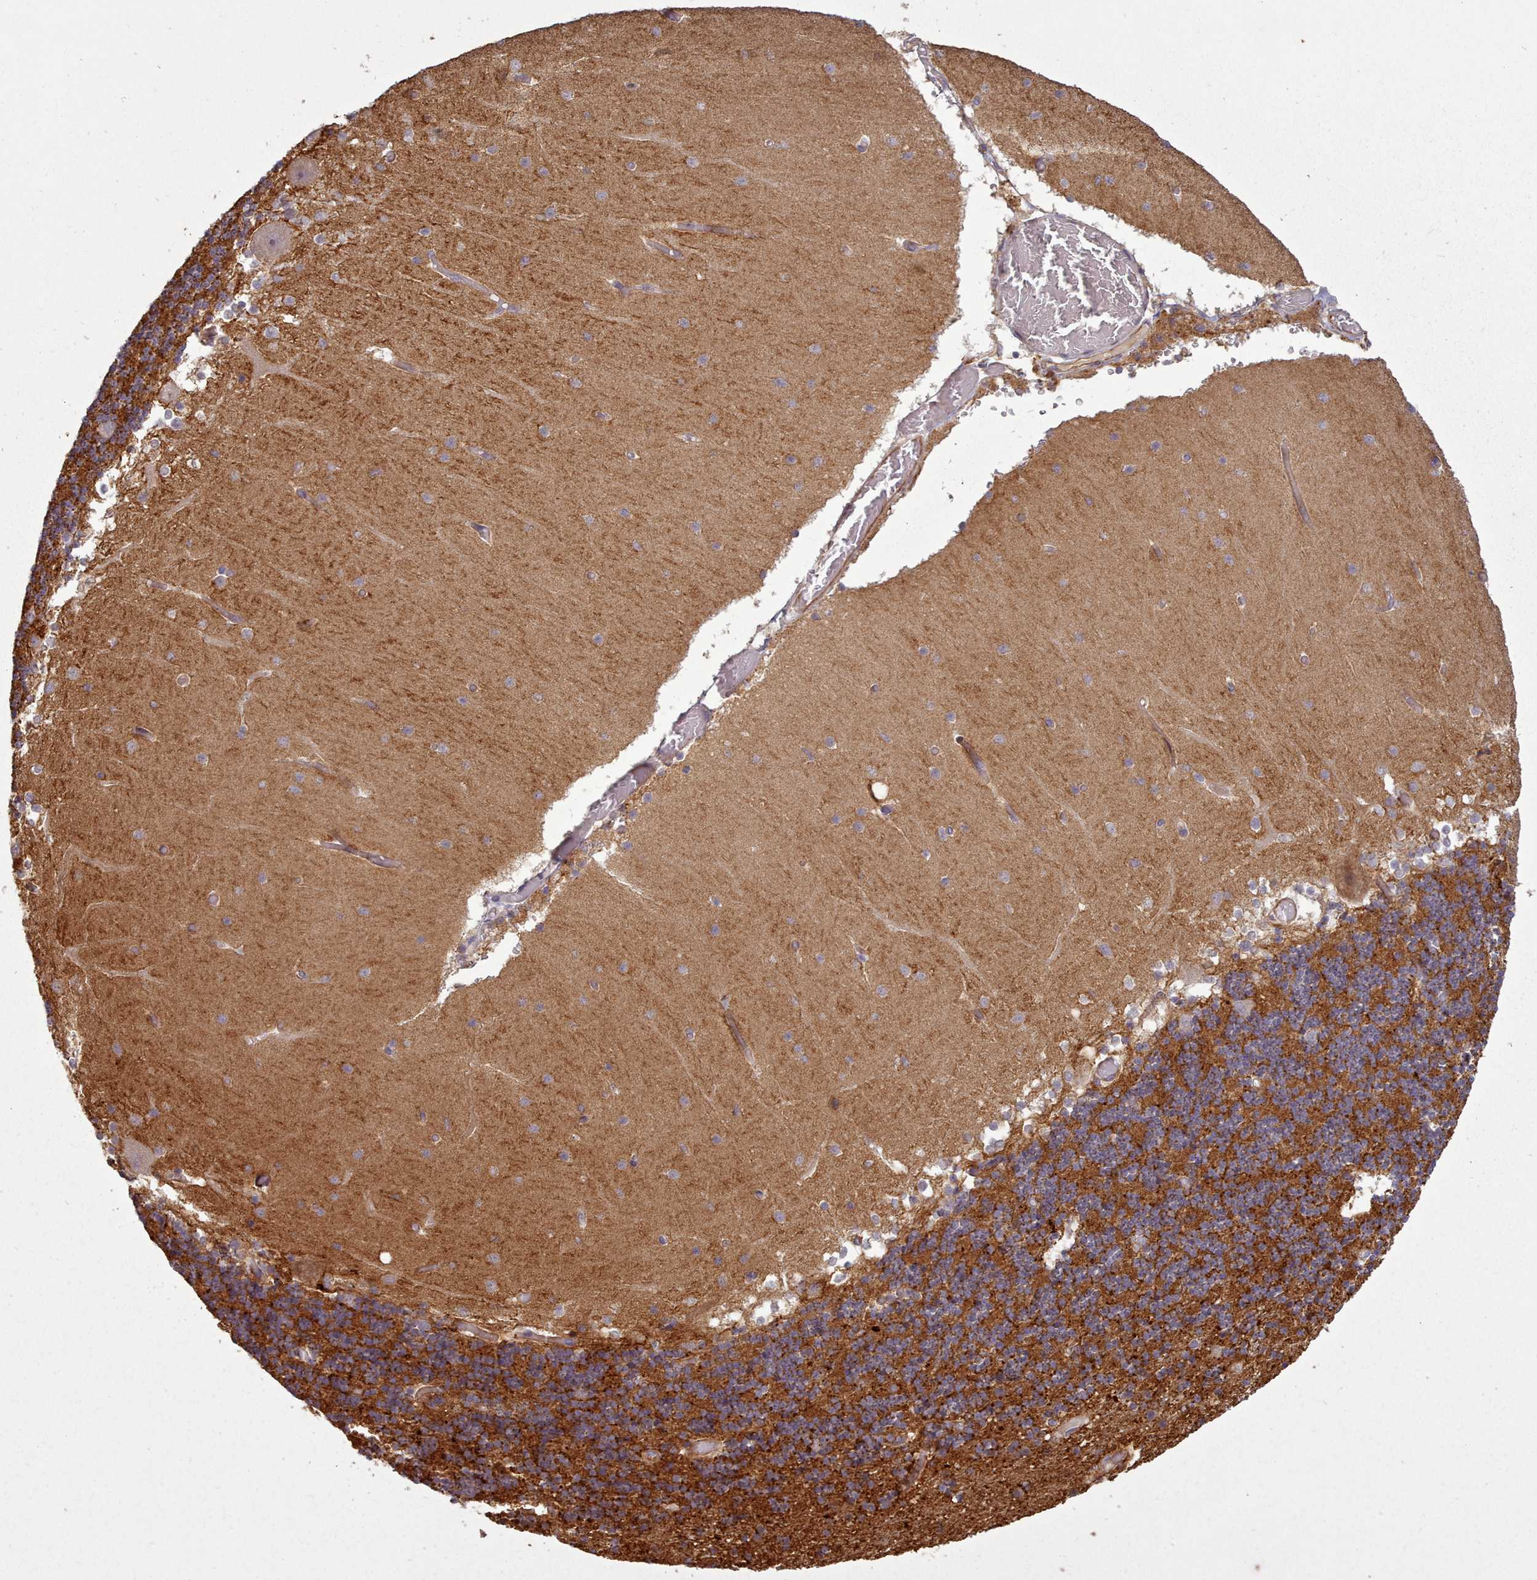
{"staining": {"intensity": "strong", "quantity": "25%-75%", "location": "cytoplasmic/membranous"}, "tissue": "cerebellum", "cell_type": "Cells in granular layer", "image_type": "normal", "snomed": [{"axis": "morphology", "description": "Normal tissue, NOS"}, {"axis": "topography", "description": "Cerebellum"}], "caption": "Approximately 25%-75% of cells in granular layer in normal cerebellum demonstrate strong cytoplasmic/membranous protein expression as visualized by brown immunohistochemical staining.", "gene": "GBGT1", "patient": {"sex": "female", "age": 28}}